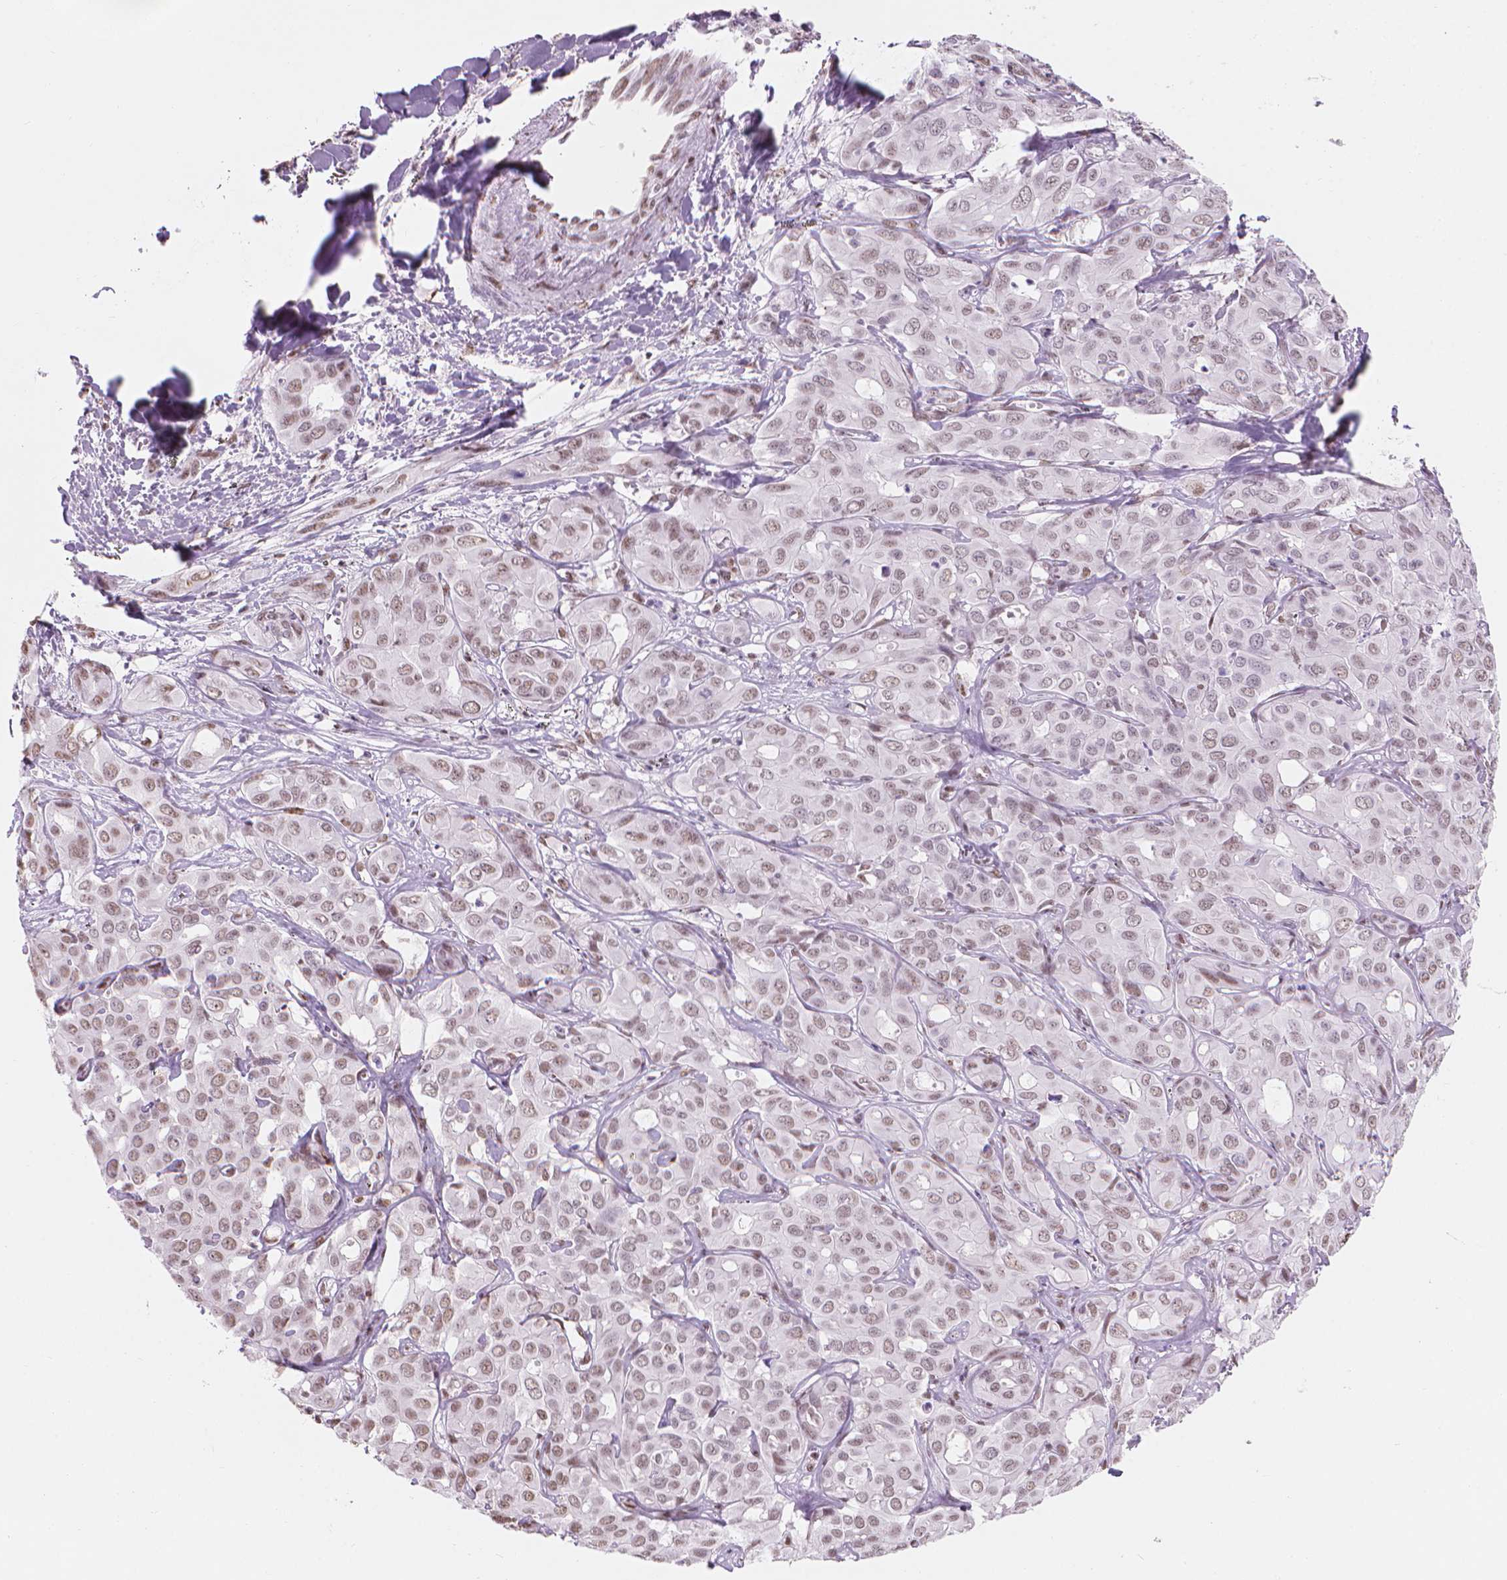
{"staining": {"intensity": "weak", "quantity": ">75%", "location": "nuclear"}, "tissue": "liver cancer", "cell_type": "Tumor cells", "image_type": "cancer", "snomed": [{"axis": "morphology", "description": "Cholangiocarcinoma"}, {"axis": "topography", "description": "Liver"}], "caption": "Brown immunohistochemical staining in liver cancer displays weak nuclear expression in approximately >75% of tumor cells.", "gene": "PIAS2", "patient": {"sex": "female", "age": 60}}